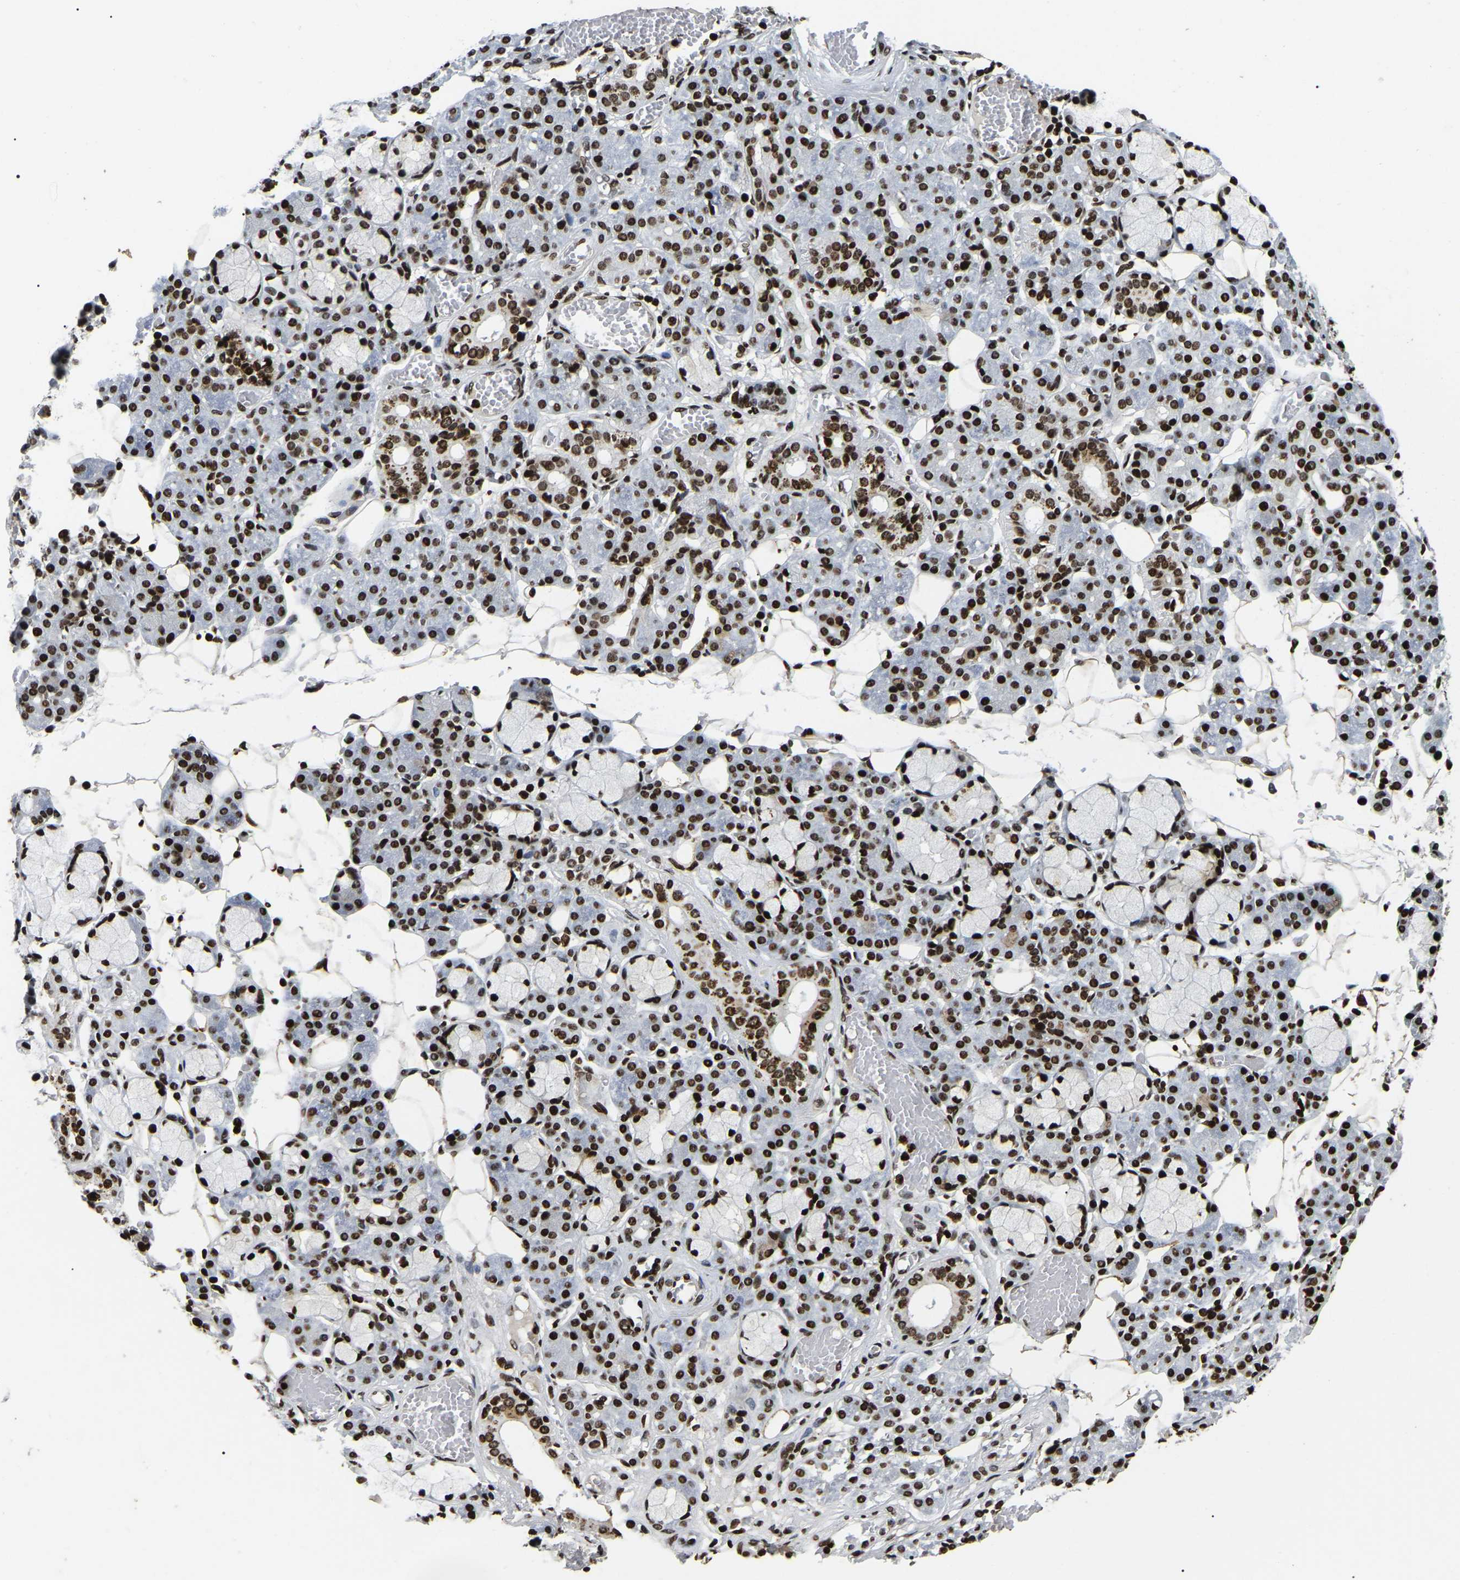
{"staining": {"intensity": "strong", "quantity": ">75%", "location": "nuclear"}, "tissue": "salivary gland", "cell_type": "Glandular cells", "image_type": "normal", "snomed": [{"axis": "morphology", "description": "Normal tissue, NOS"}, {"axis": "topography", "description": "Salivary gland"}], "caption": "Benign salivary gland reveals strong nuclear positivity in approximately >75% of glandular cells, visualized by immunohistochemistry. (DAB IHC with brightfield microscopy, high magnification).", "gene": "LRRC61", "patient": {"sex": "male", "age": 63}}